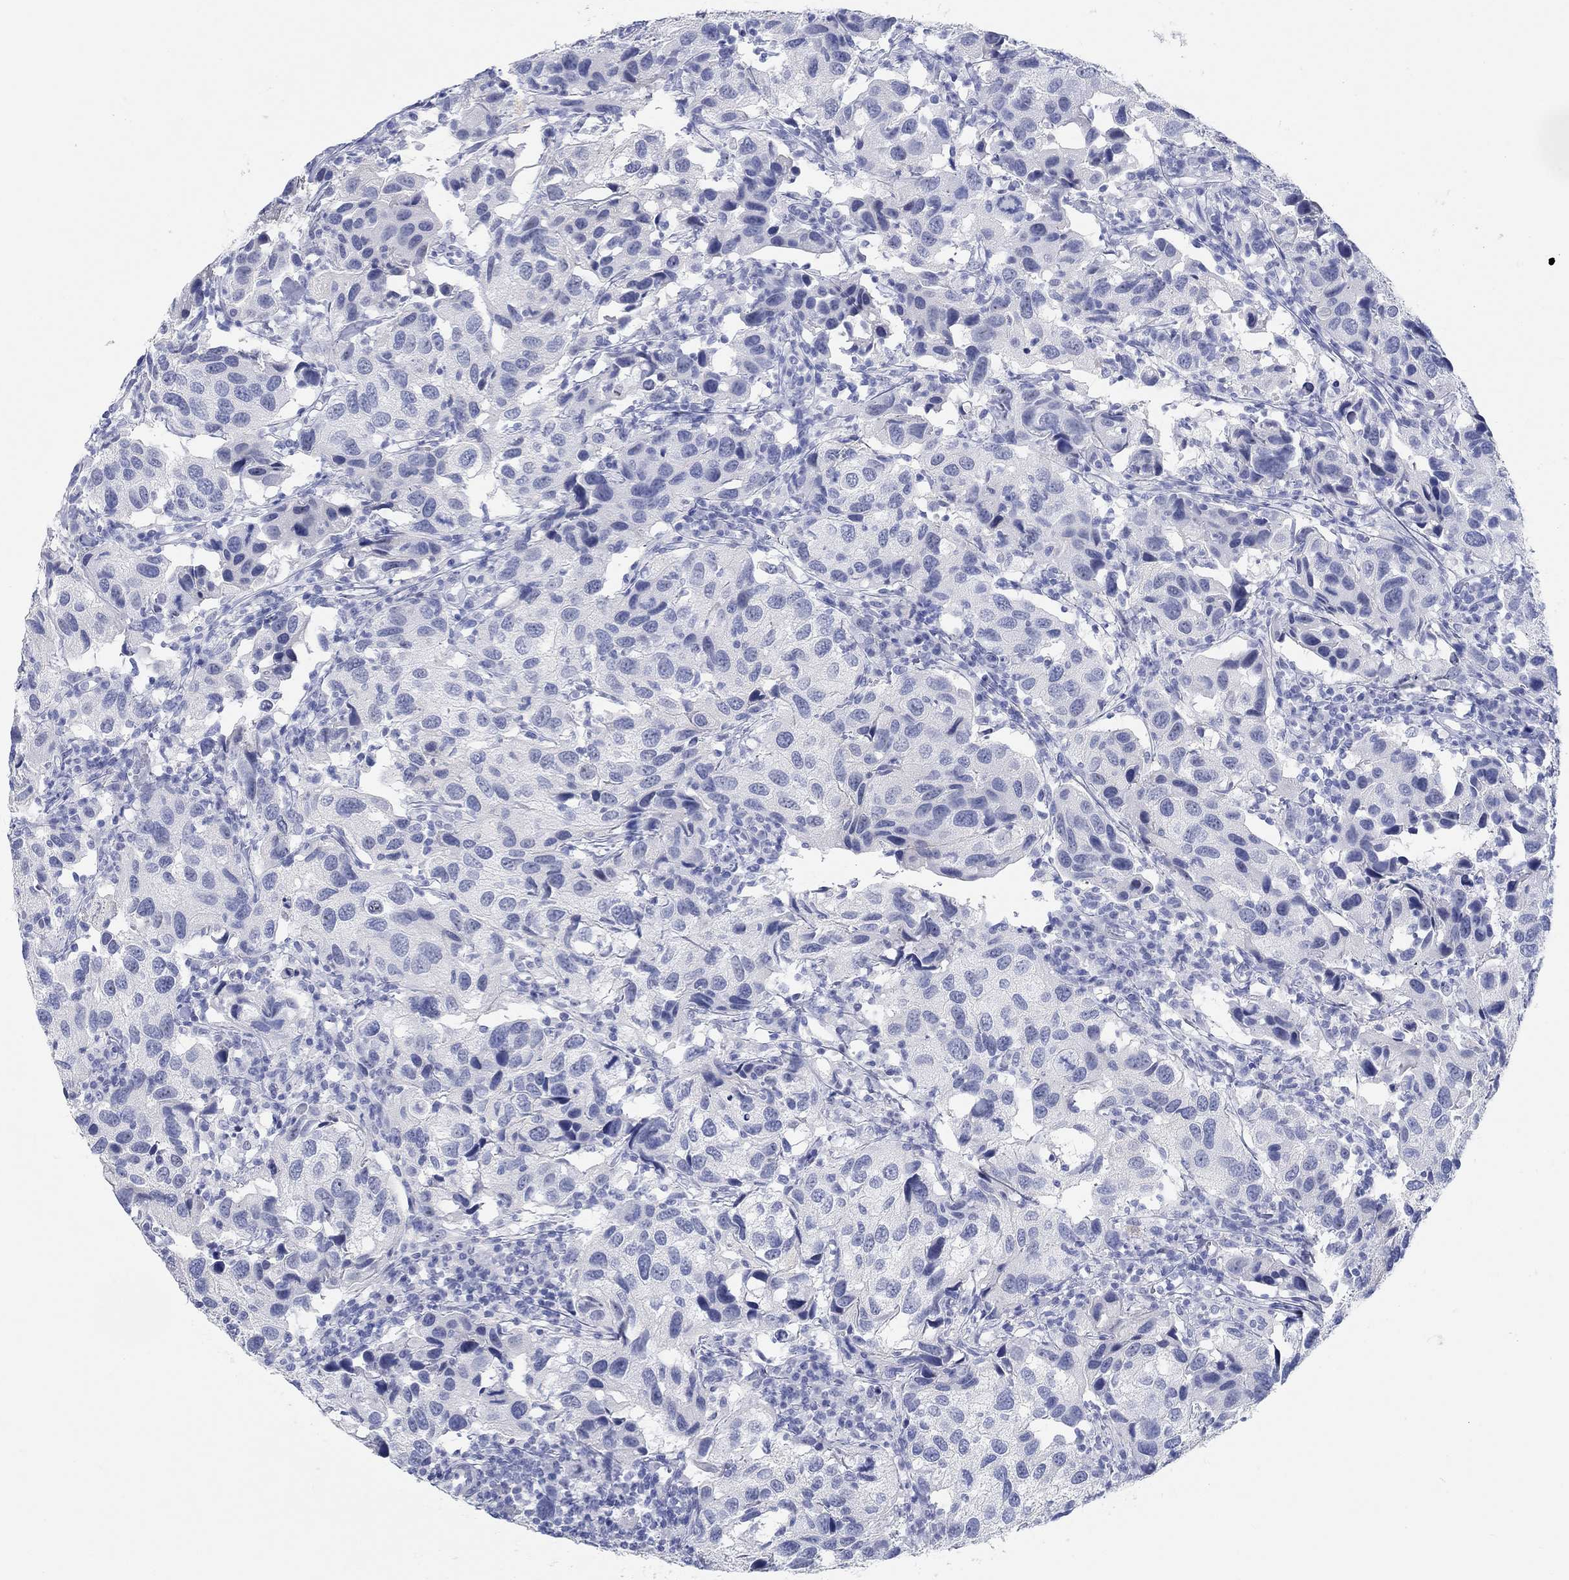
{"staining": {"intensity": "negative", "quantity": "none", "location": "none"}, "tissue": "urothelial cancer", "cell_type": "Tumor cells", "image_type": "cancer", "snomed": [{"axis": "morphology", "description": "Urothelial carcinoma, High grade"}, {"axis": "topography", "description": "Urinary bladder"}], "caption": "Urothelial cancer was stained to show a protein in brown. There is no significant staining in tumor cells. The staining is performed using DAB (3,3'-diaminobenzidine) brown chromogen with nuclei counter-stained in using hematoxylin.", "gene": "GRIA3", "patient": {"sex": "male", "age": 79}}